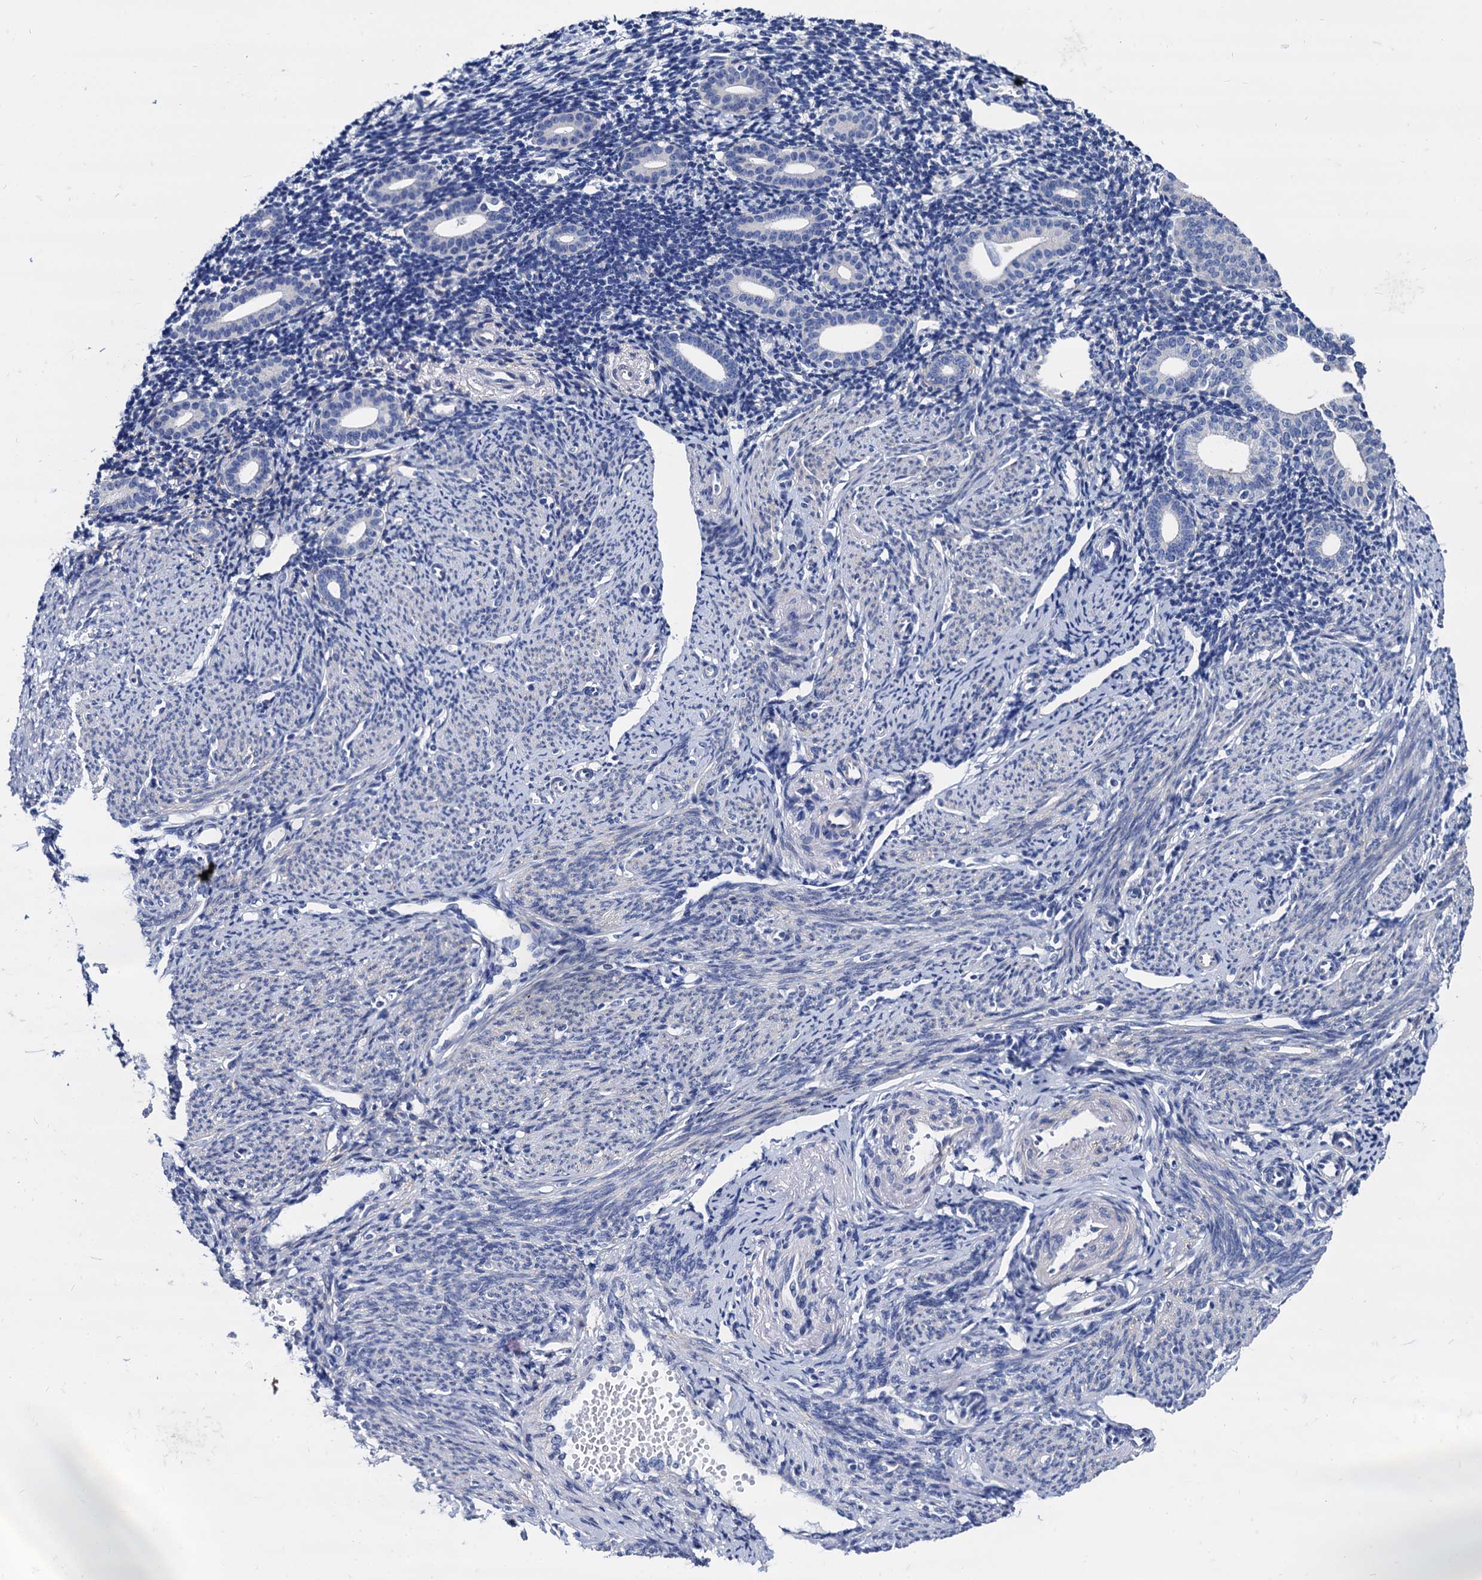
{"staining": {"intensity": "negative", "quantity": "none", "location": "none"}, "tissue": "endometrium", "cell_type": "Cells in endometrial stroma", "image_type": "normal", "snomed": [{"axis": "morphology", "description": "Normal tissue, NOS"}, {"axis": "topography", "description": "Endometrium"}], "caption": "IHC image of unremarkable human endometrium stained for a protein (brown), which reveals no staining in cells in endometrial stroma. The staining was performed using DAB (3,3'-diaminobenzidine) to visualize the protein expression in brown, while the nuclei were stained in blue with hematoxylin (Magnification: 20x).", "gene": "FOXR2", "patient": {"sex": "female", "age": 56}}